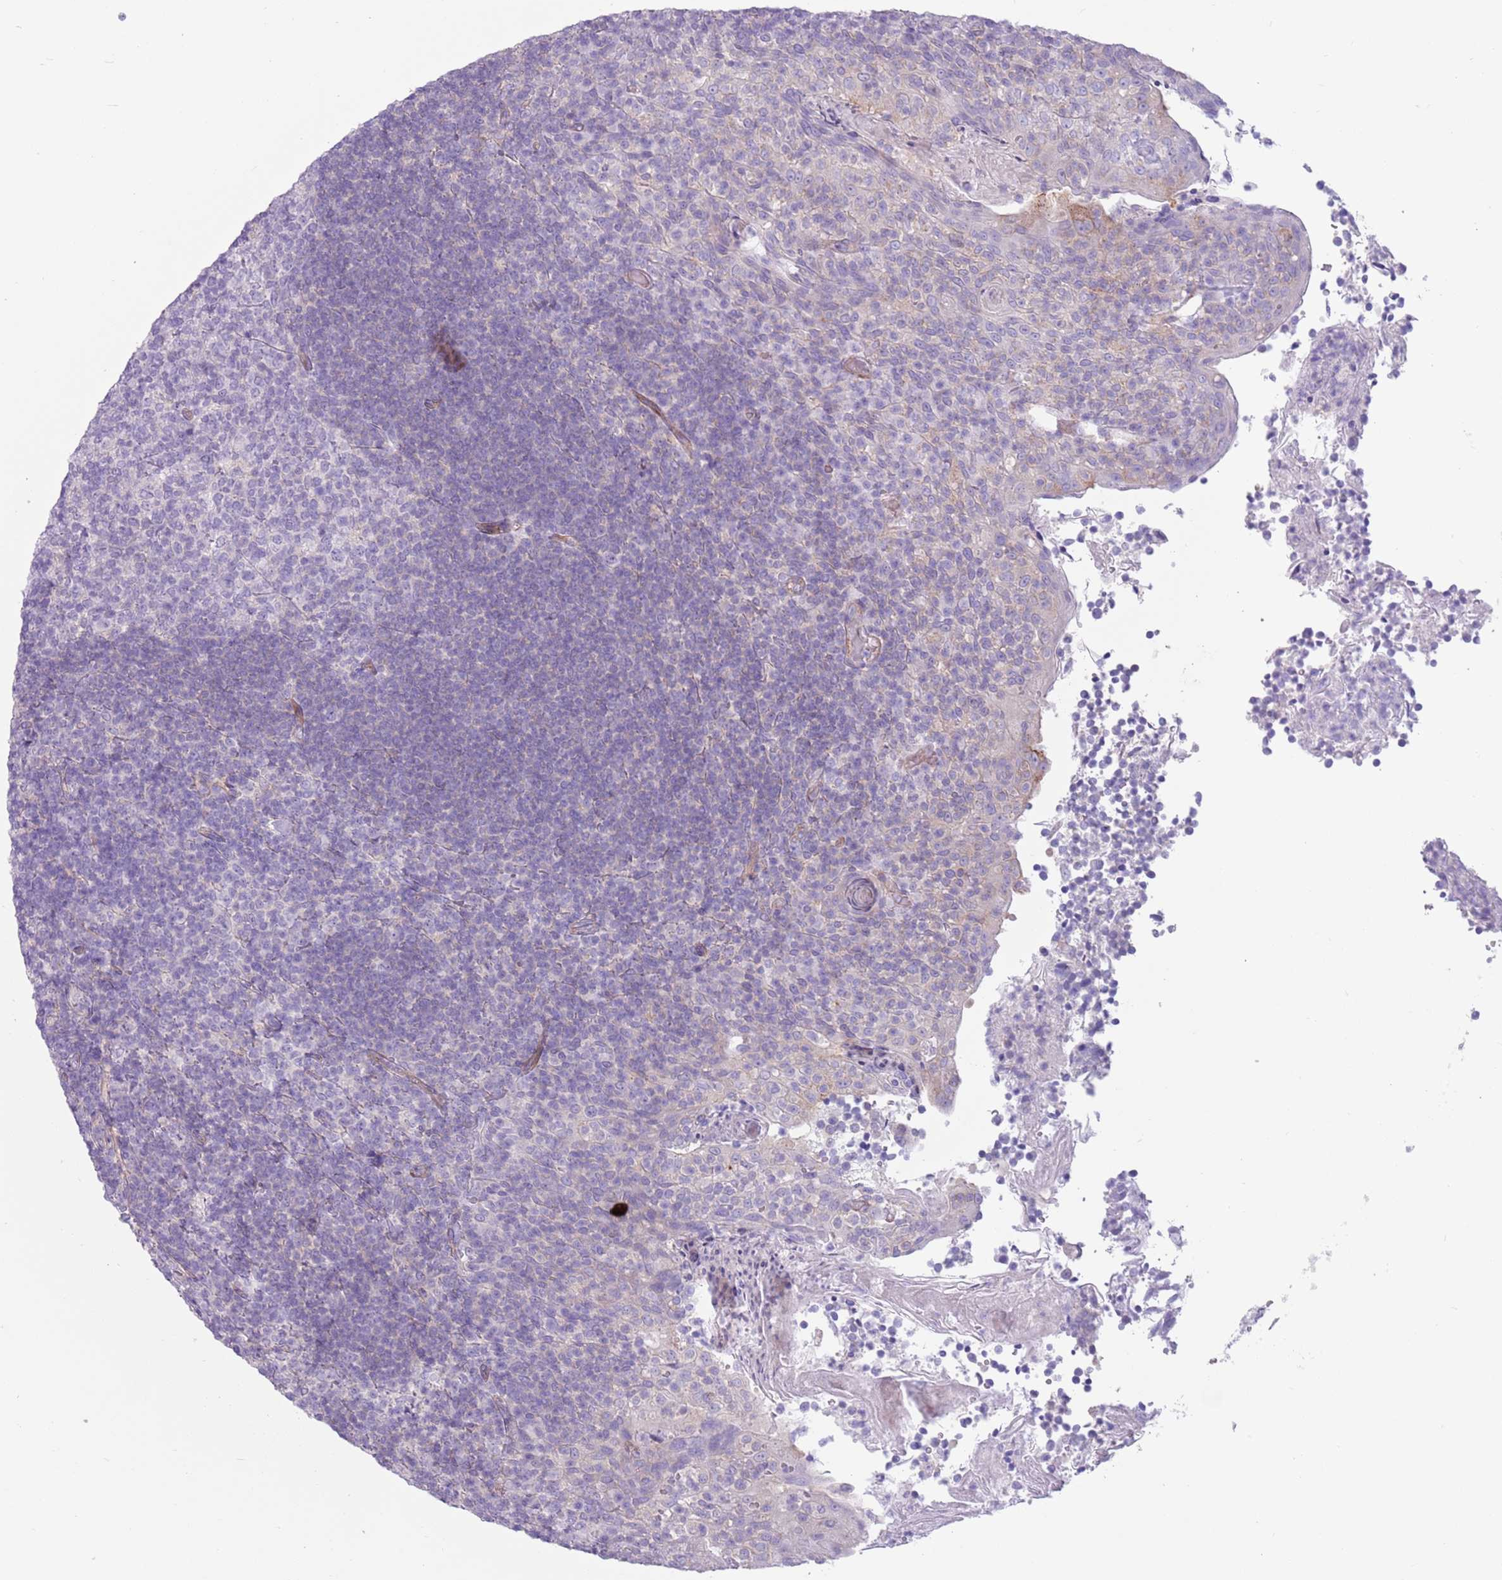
{"staining": {"intensity": "negative", "quantity": "none", "location": "none"}, "tissue": "tonsil", "cell_type": "Germinal center cells", "image_type": "normal", "snomed": [{"axis": "morphology", "description": "Normal tissue, NOS"}, {"axis": "topography", "description": "Tonsil"}], "caption": "Immunohistochemical staining of unremarkable tonsil reveals no significant positivity in germinal center cells. (DAB (3,3'-diaminobenzidine) immunohistochemistry (IHC) visualized using brightfield microscopy, high magnification).", "gene": "SNX6", "patient": {"sex": "female", "age": 10}}